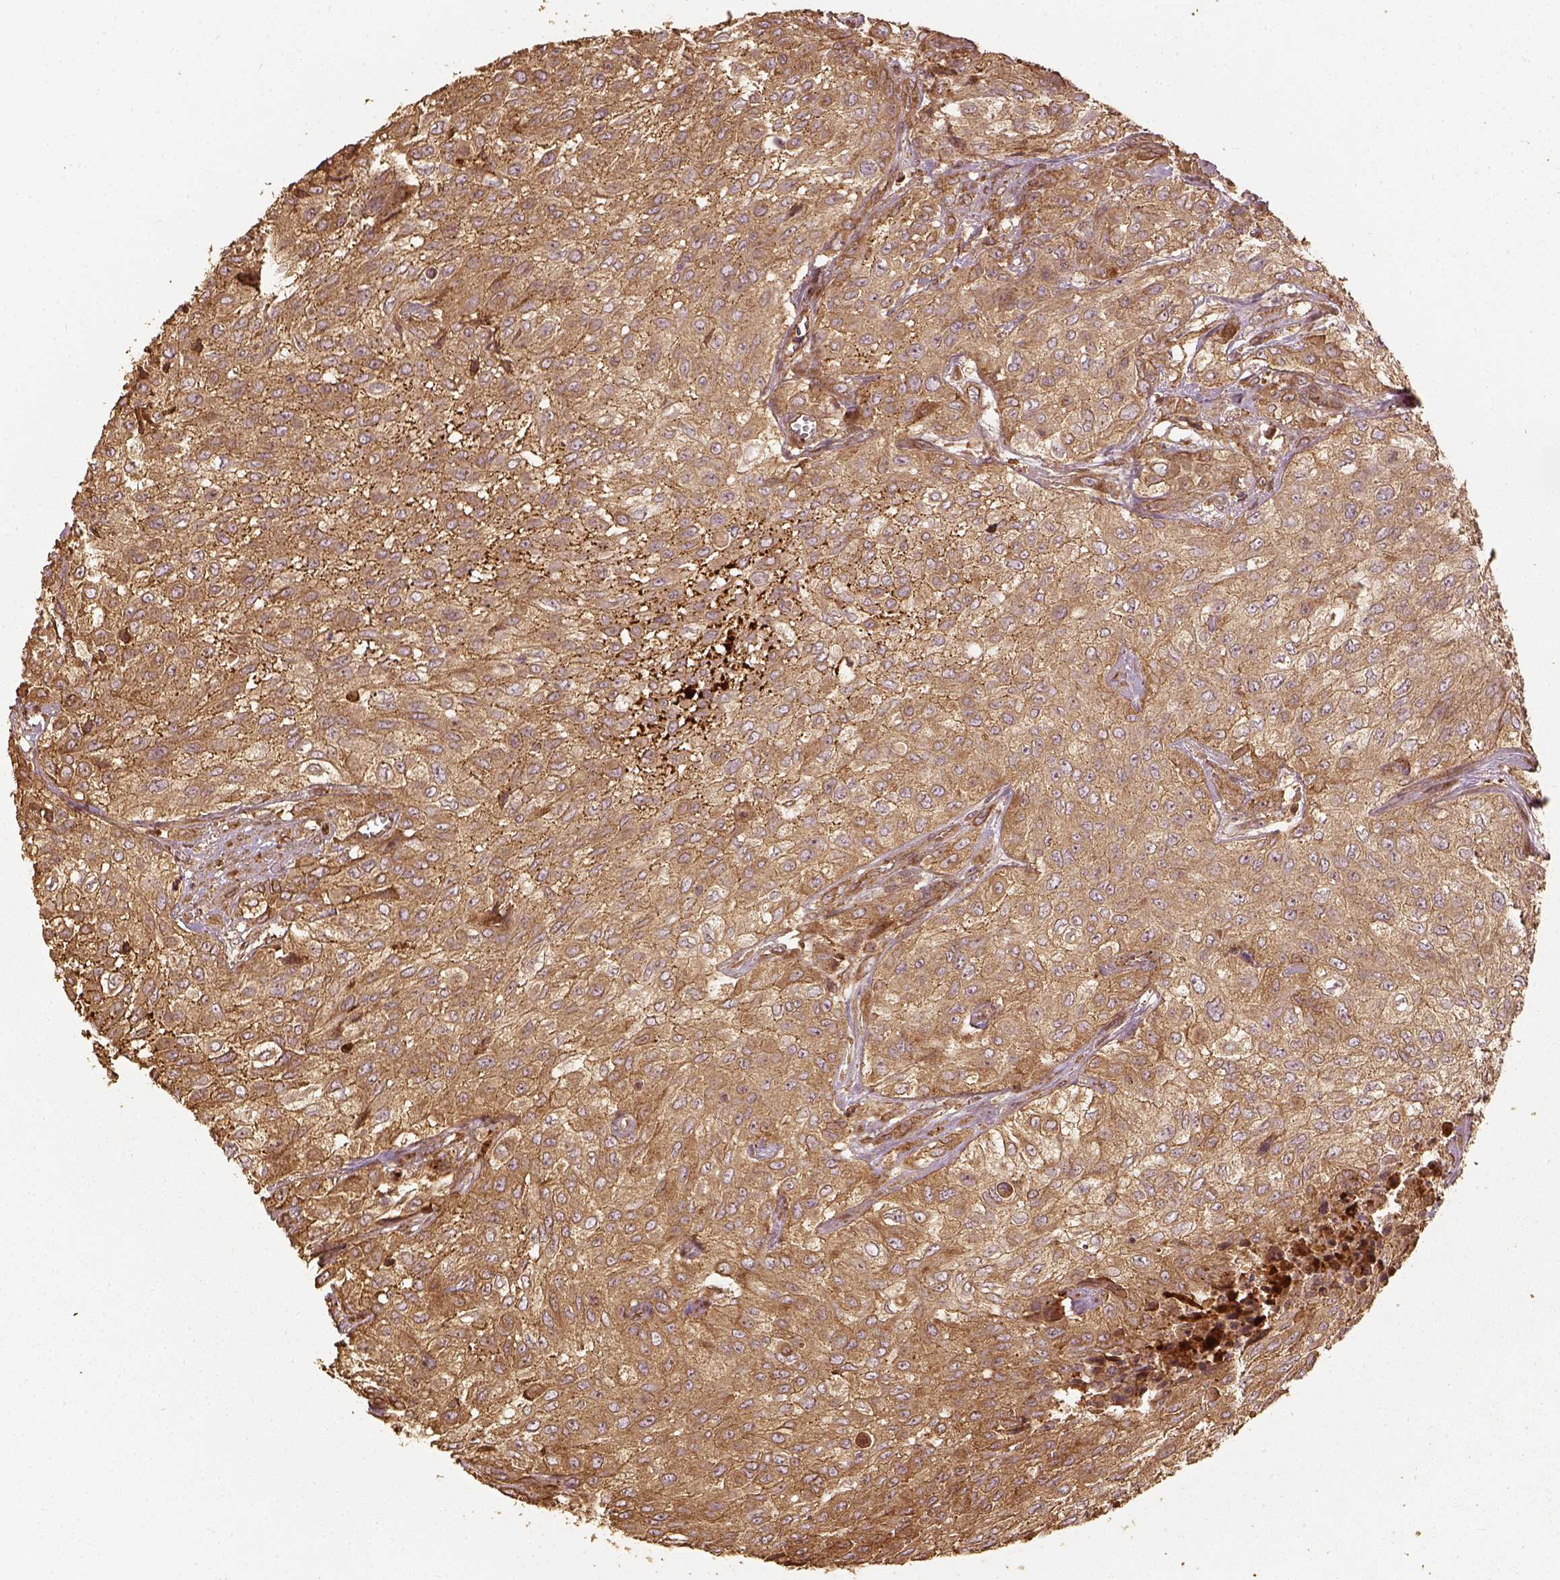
{"staining": {"intensity": "strong", "quantity": ">75%", "location": "cytoplasmic/membranous"}, "tissue": "urothelial cancer", "cell_type": "Tumor cells", "image_type": "cancer", "snomed": [{"axis": "morphology", "description": "Urothelial carcinoma, High grade"}, {"axis": "topography", "description": "Urinary bladder"}], "caption": "Urothelial cancer stained for a protein displays strong cytoplasmic/membranous positivity in tumor cells. Using DAB (3,3'-diaminobenzidine) (brown) and hematoxylin (blue) stains, captured at high magnification using brightfield microscopy.", "gene": "VEGFA", "patient": {"sex": "male", "age": 57}}